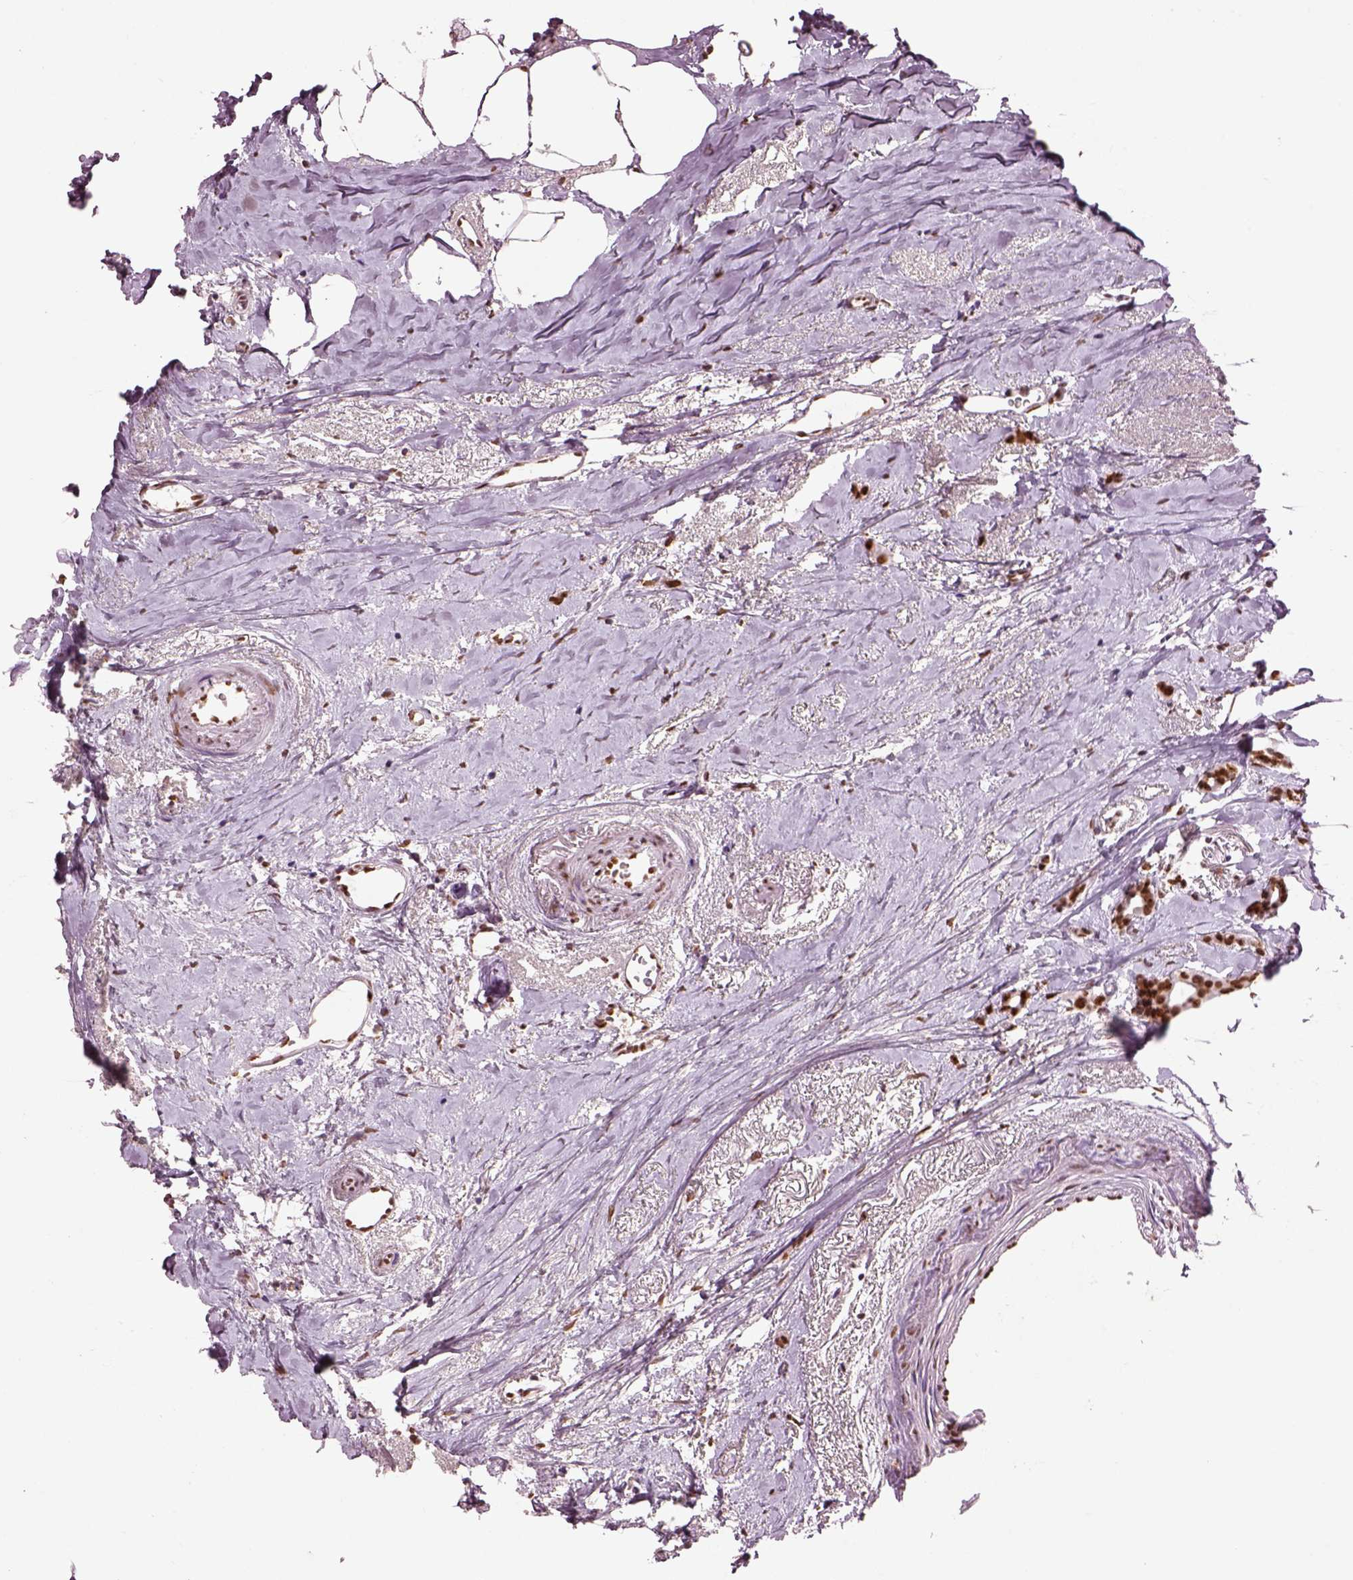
{"staining": {"intensity": "strong", "quantity": ">75%", "location": "nuclear"}, "tissue": "breast cancer", "cell_type": "Tumor cells", "image_type": "cancer", "snomed": [{"axis": "morphology", "description": "Duct carcinoma"}, {"axis": "topography", "description": "Breast"}], "caption": "An IHC histopathology image of tumor tissue is shown. Protein staining in brown labels strong nuclear positivity in breast invasive ductal carcinoma within tumor cells. Using DAB (3,3'-diaminobenzidine) (brown) and hematoxylin (blue) stains, captured at high magnification using brightfield microscopy.", "gene": "DDX3X", "patient": {"sex": "female", "age": 40}}